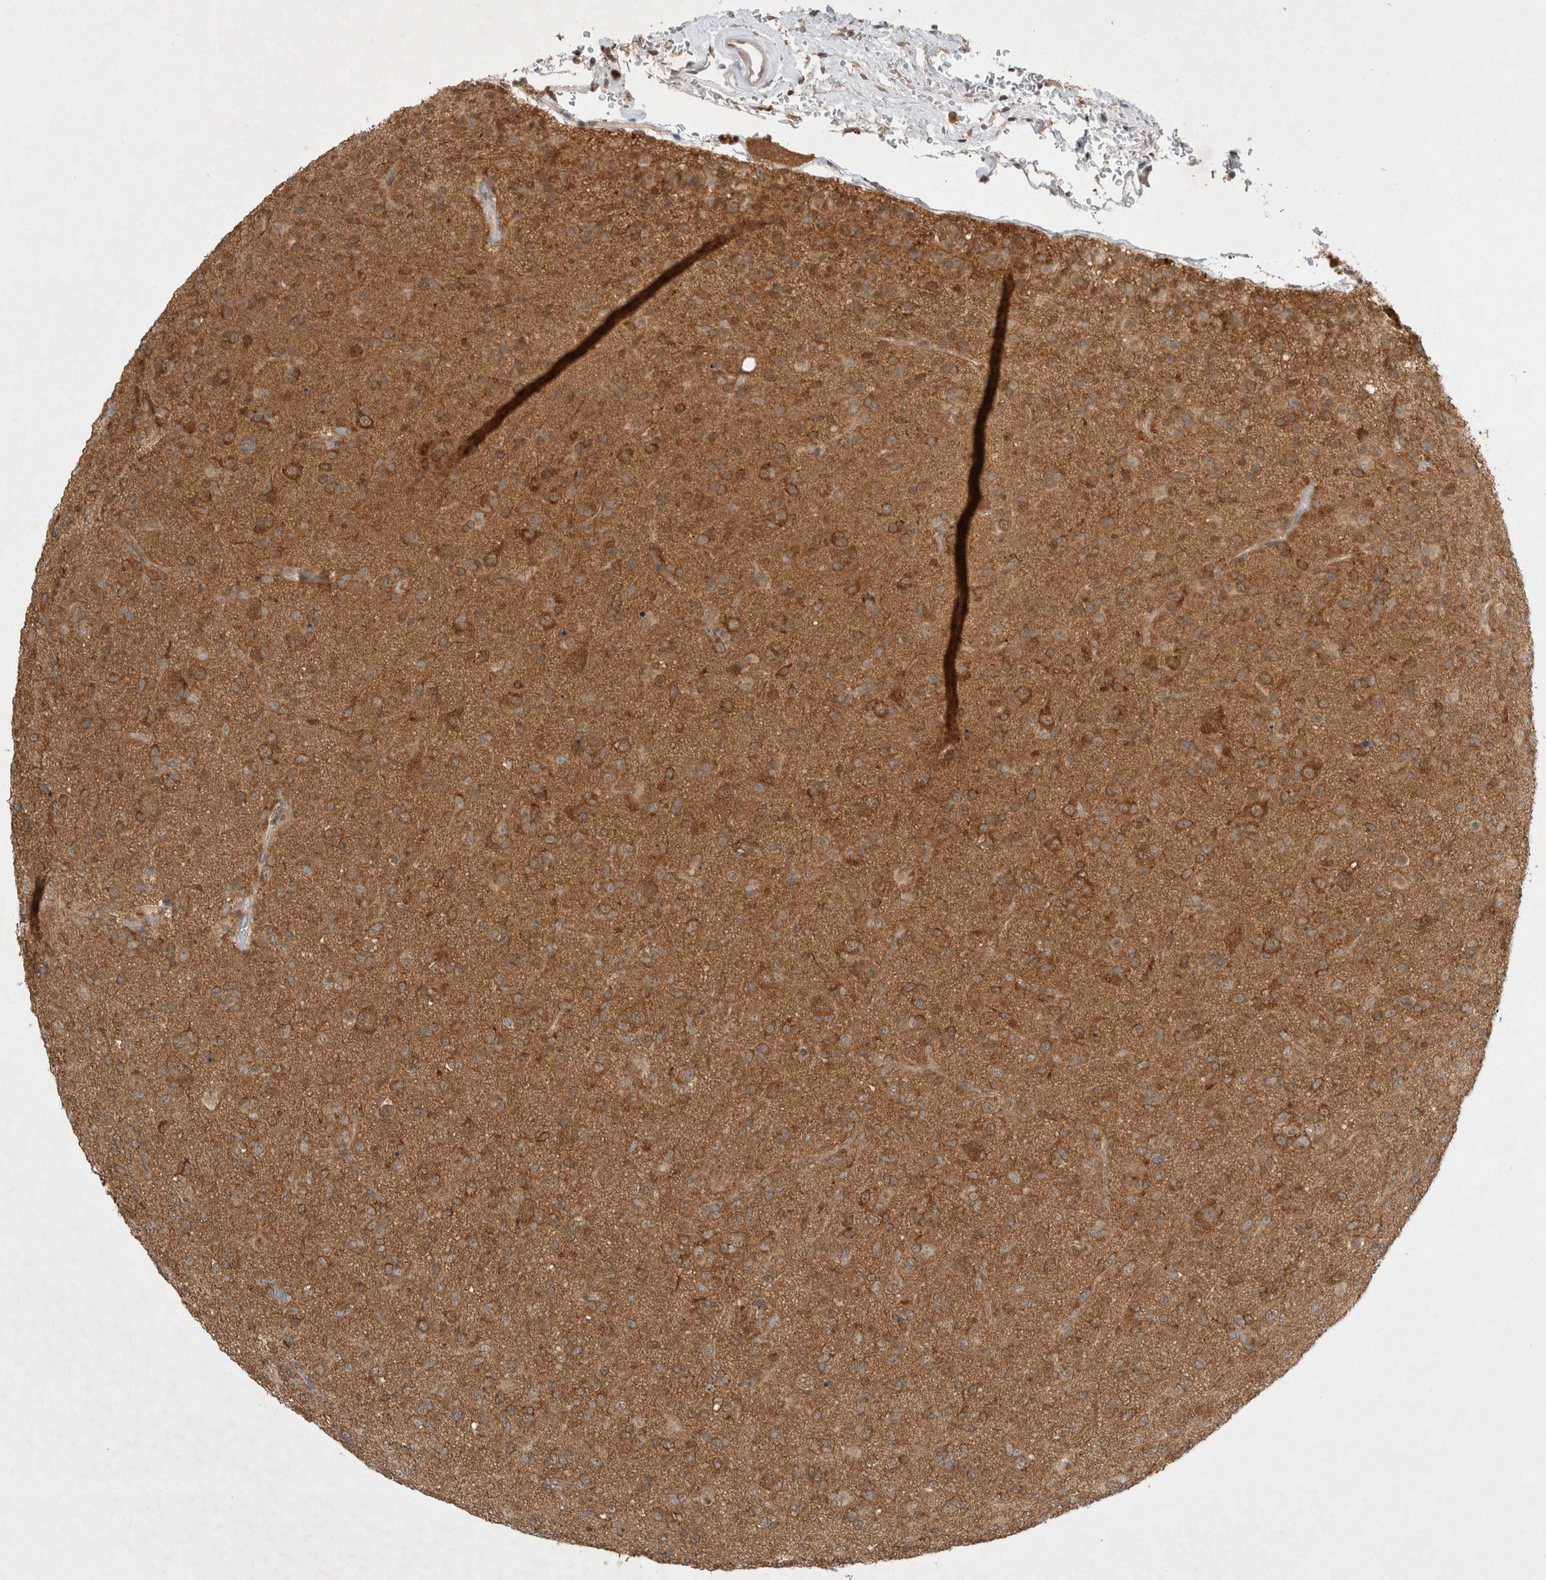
{"staining": {"intensity": "moderate", "quantity": ">75%", "location": "cytoplasmic/membranous"}, "tissue": "glioma", "cell_type": "Tumor cells", "image_type": "cancer", "snomed": [{"axis": "morphology", "description": "Glioma, malignant, Low grade"}, {"axis": "topography", "description": "Brain"}], "caption": "Protein expression analysis of malignant glioma (low-grade) shows moderate cytoplasmic/membranous expression in approximately >75% of tumor cells.", "gene": "WIPF2", "patient": {"sex": "male", "age": 65}}